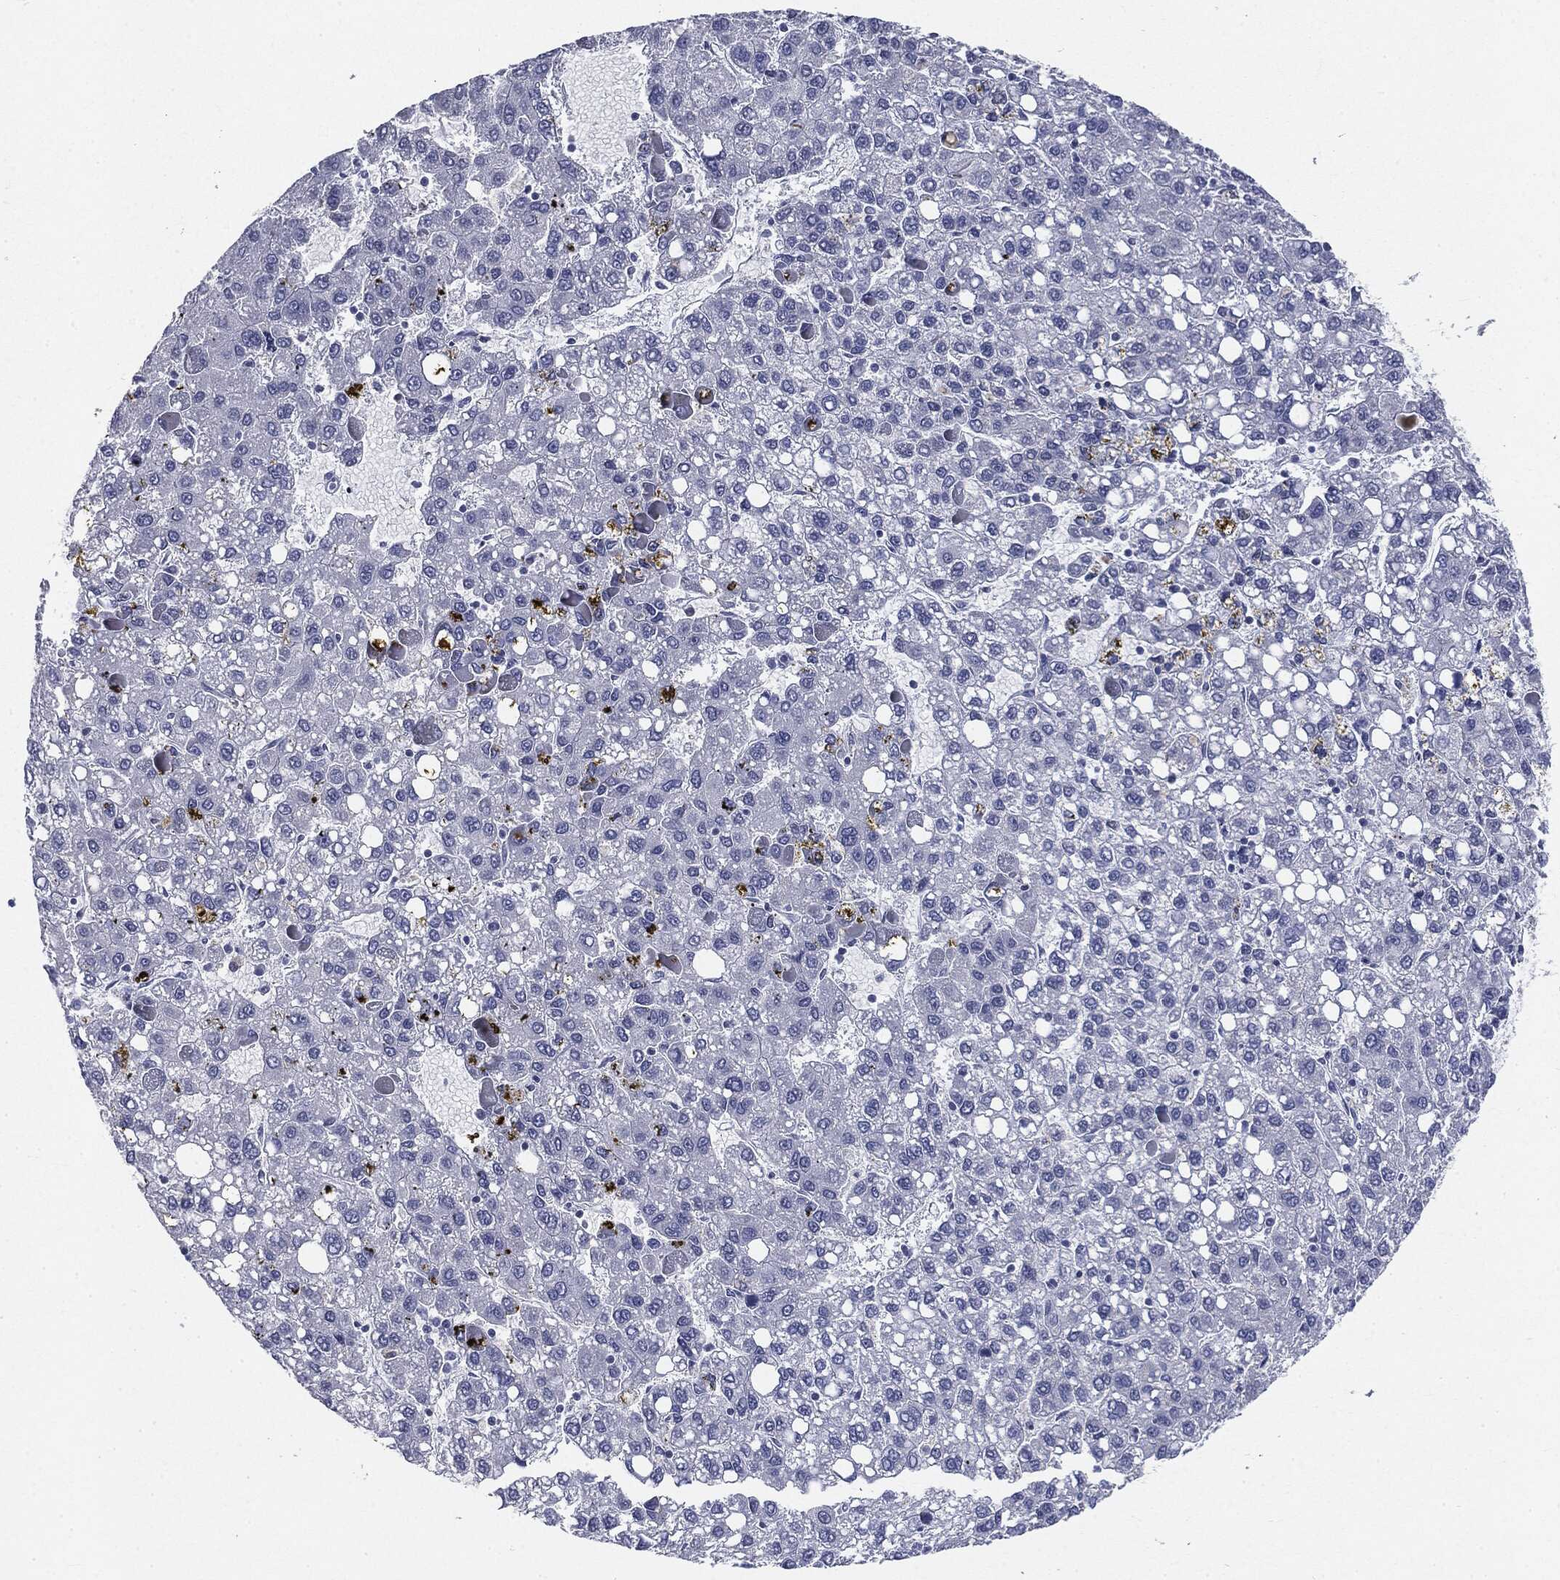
{"staining": {"intensity": "negative", "quantity": "none", "location": "none"}, "tissue": "liver cancer", "cell_type": "Tumor cells", "image_type": "cancer", "snomed": [{"axis": "morphology", "description": "Carcinoma, Hepatocellular, NOS"}, {"axis": "topography", "description": "Liver"}], "caption": "This photomicrograph is of liver hepatocellular carcinoma stained with immunohistochemistry to label a protein in brown with the nuclei are counter-stained blue. There is no expression in tumor cells.", "gene": "CGB1", "patient": {"sex": "female", "age": 82}}